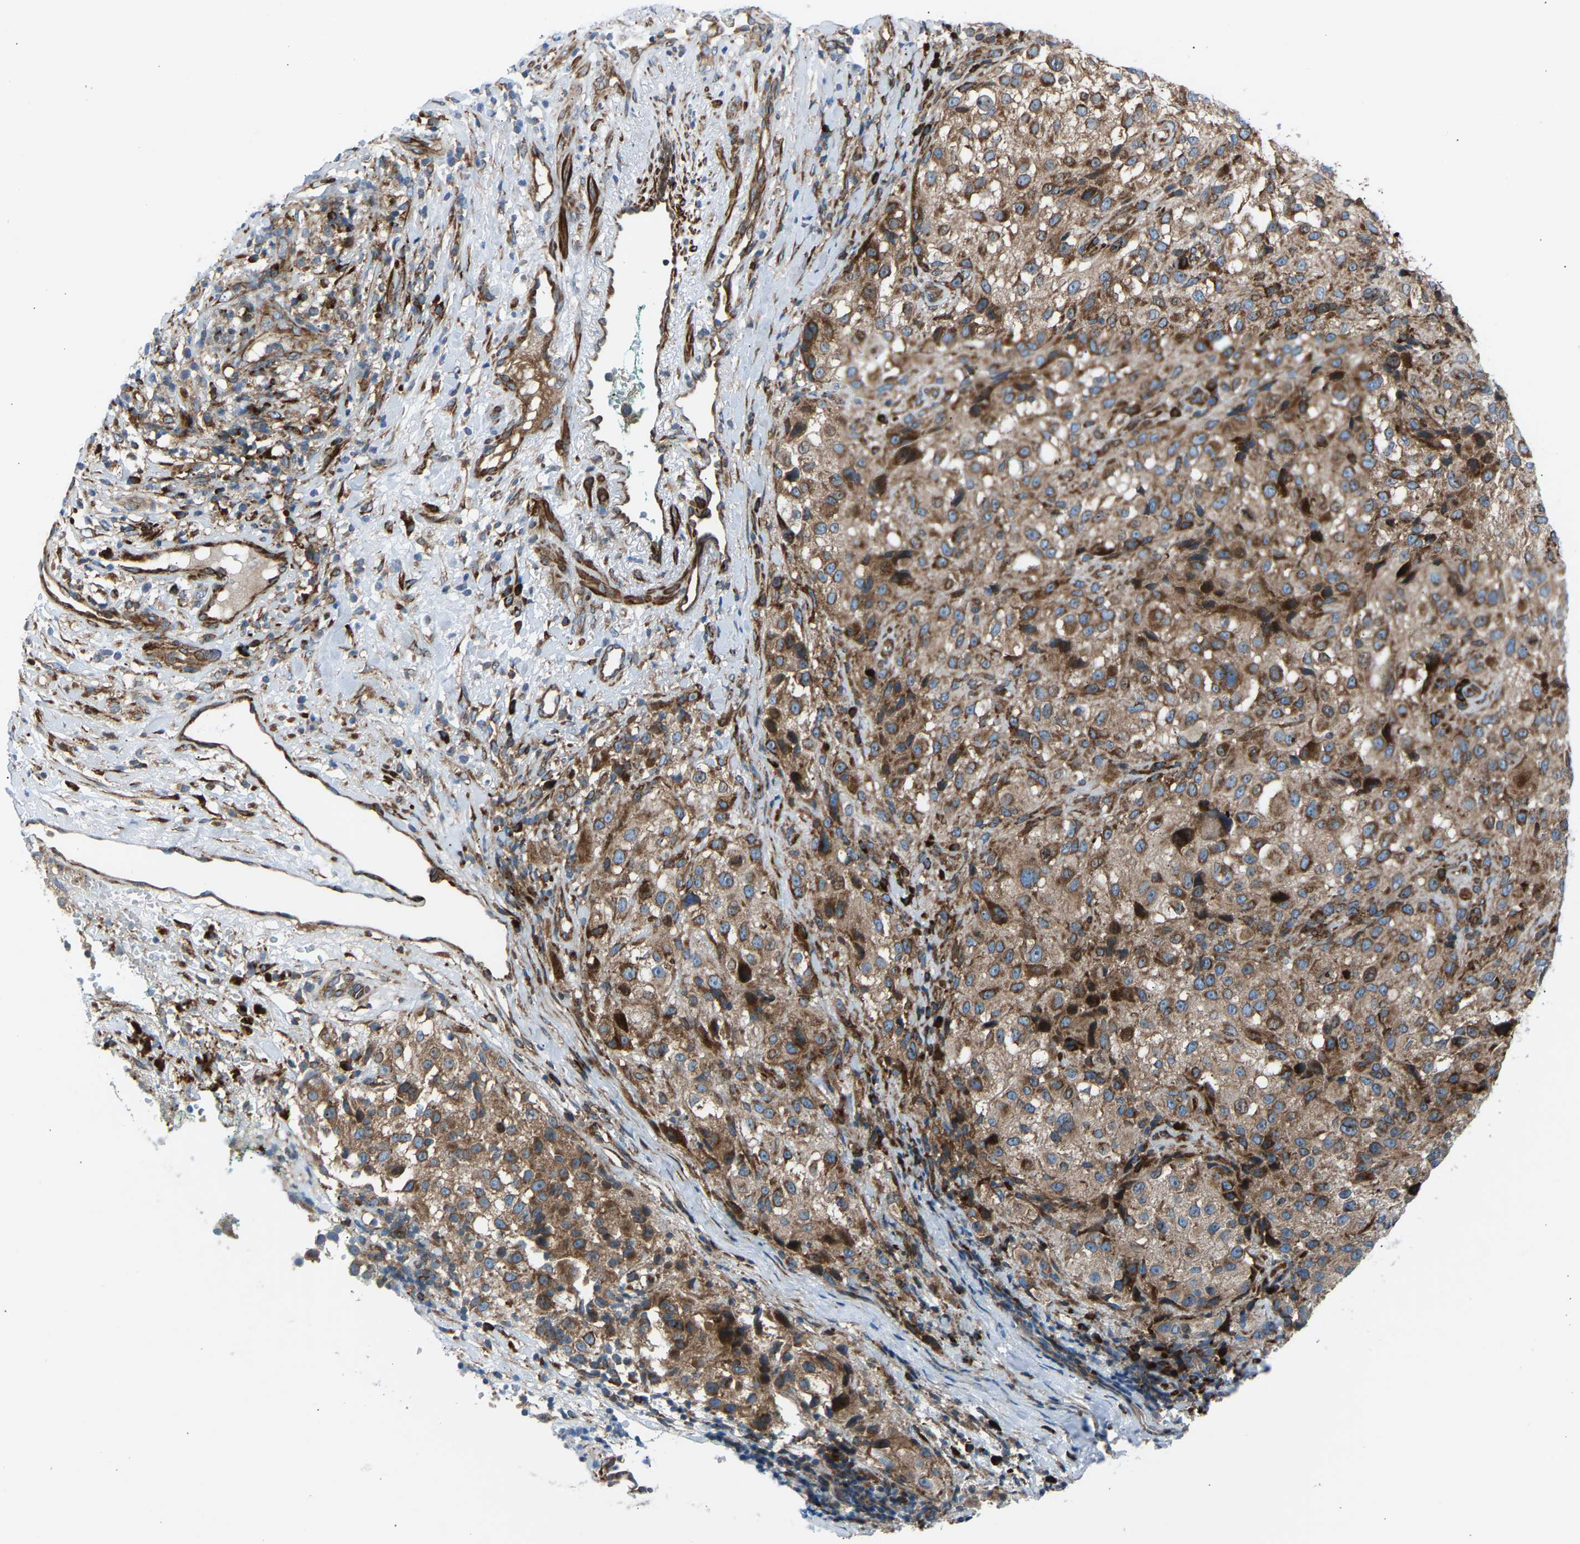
{"staining": {"intensity": "moderate", "quantity": ">75%", "location": "cytoplasmic/membranous"}, "tissue": "melanoma", "cell_type": "Tumor cells", "image_type": "cancer", "snomed": [{"axis": "morphology", "description": "Necrosis, NOS"}, {"axis": "morphology", "description": "Malignant melanoma, NOS"}, {"axis": "topography", "description": "Skin"}], "caption": "Immunohistochemistry (DAB (3,3'-diaminobenzidine)) staining of melanoma reveals moderate cytoplasmic/membranous protein expression in about >75% of tumor cells.", "gene": "VPS41", "patient": {"sex": "female", "age": 87}}